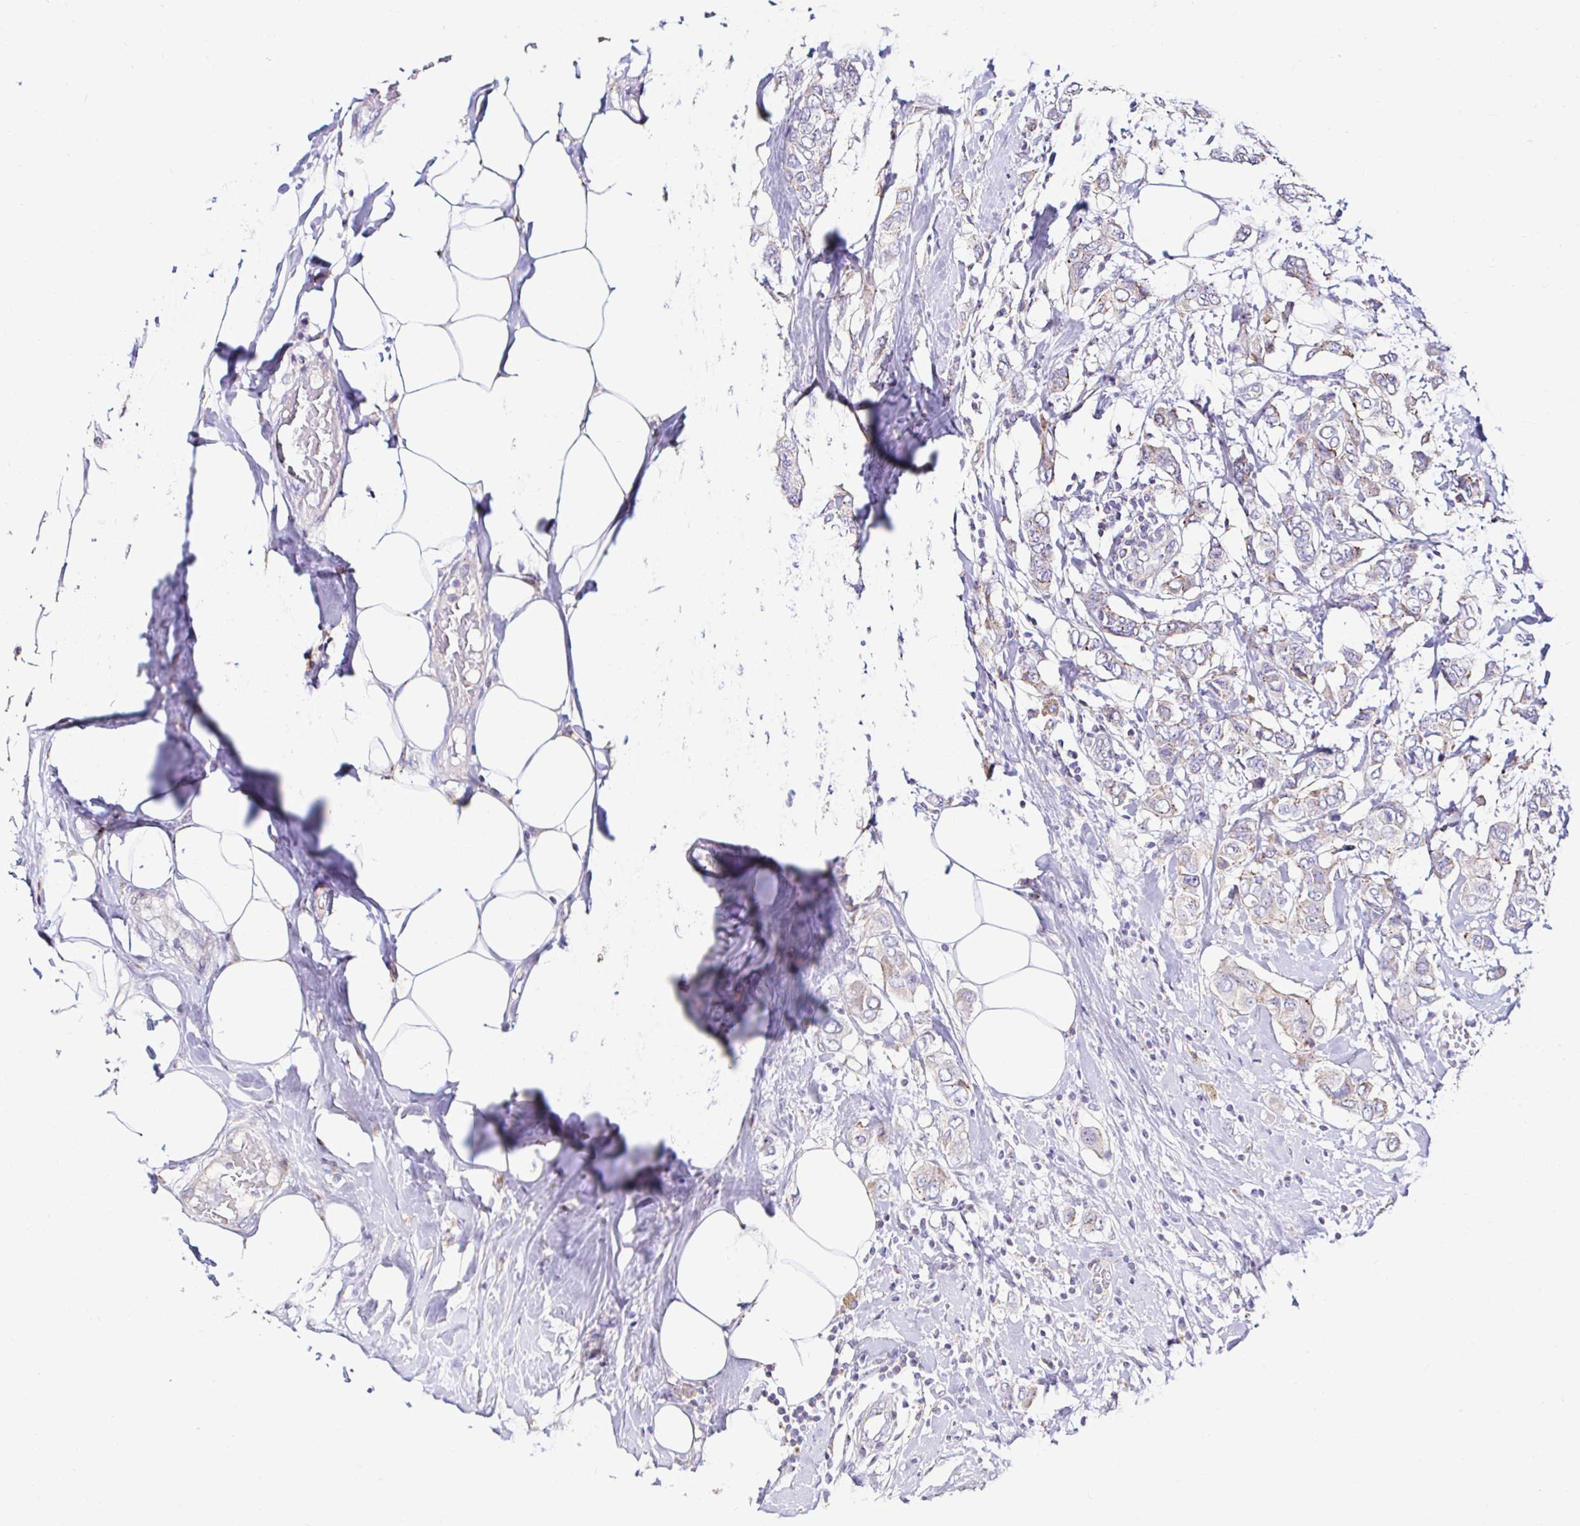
{"staining": {"intensity": "weak", "quantity": "<25%", "location": "cytoplasmic/membranous"}, "tissue": "breast cancer", "cell_type": "Tumor cells", "image_type": "cancer", "snomed": [{"axis": "morphology", "description": "Lobular carcinoma"}, {"axis": "topography", "description": "Breast"}], "caption": "IHC image of neoplastic tissue: breast cancer (lobular carcinoma) stained with DAB shows no significant protein expression in tumor cells.", "gene": "GALNS", "patient": {"sex": "female", "age": 51}}